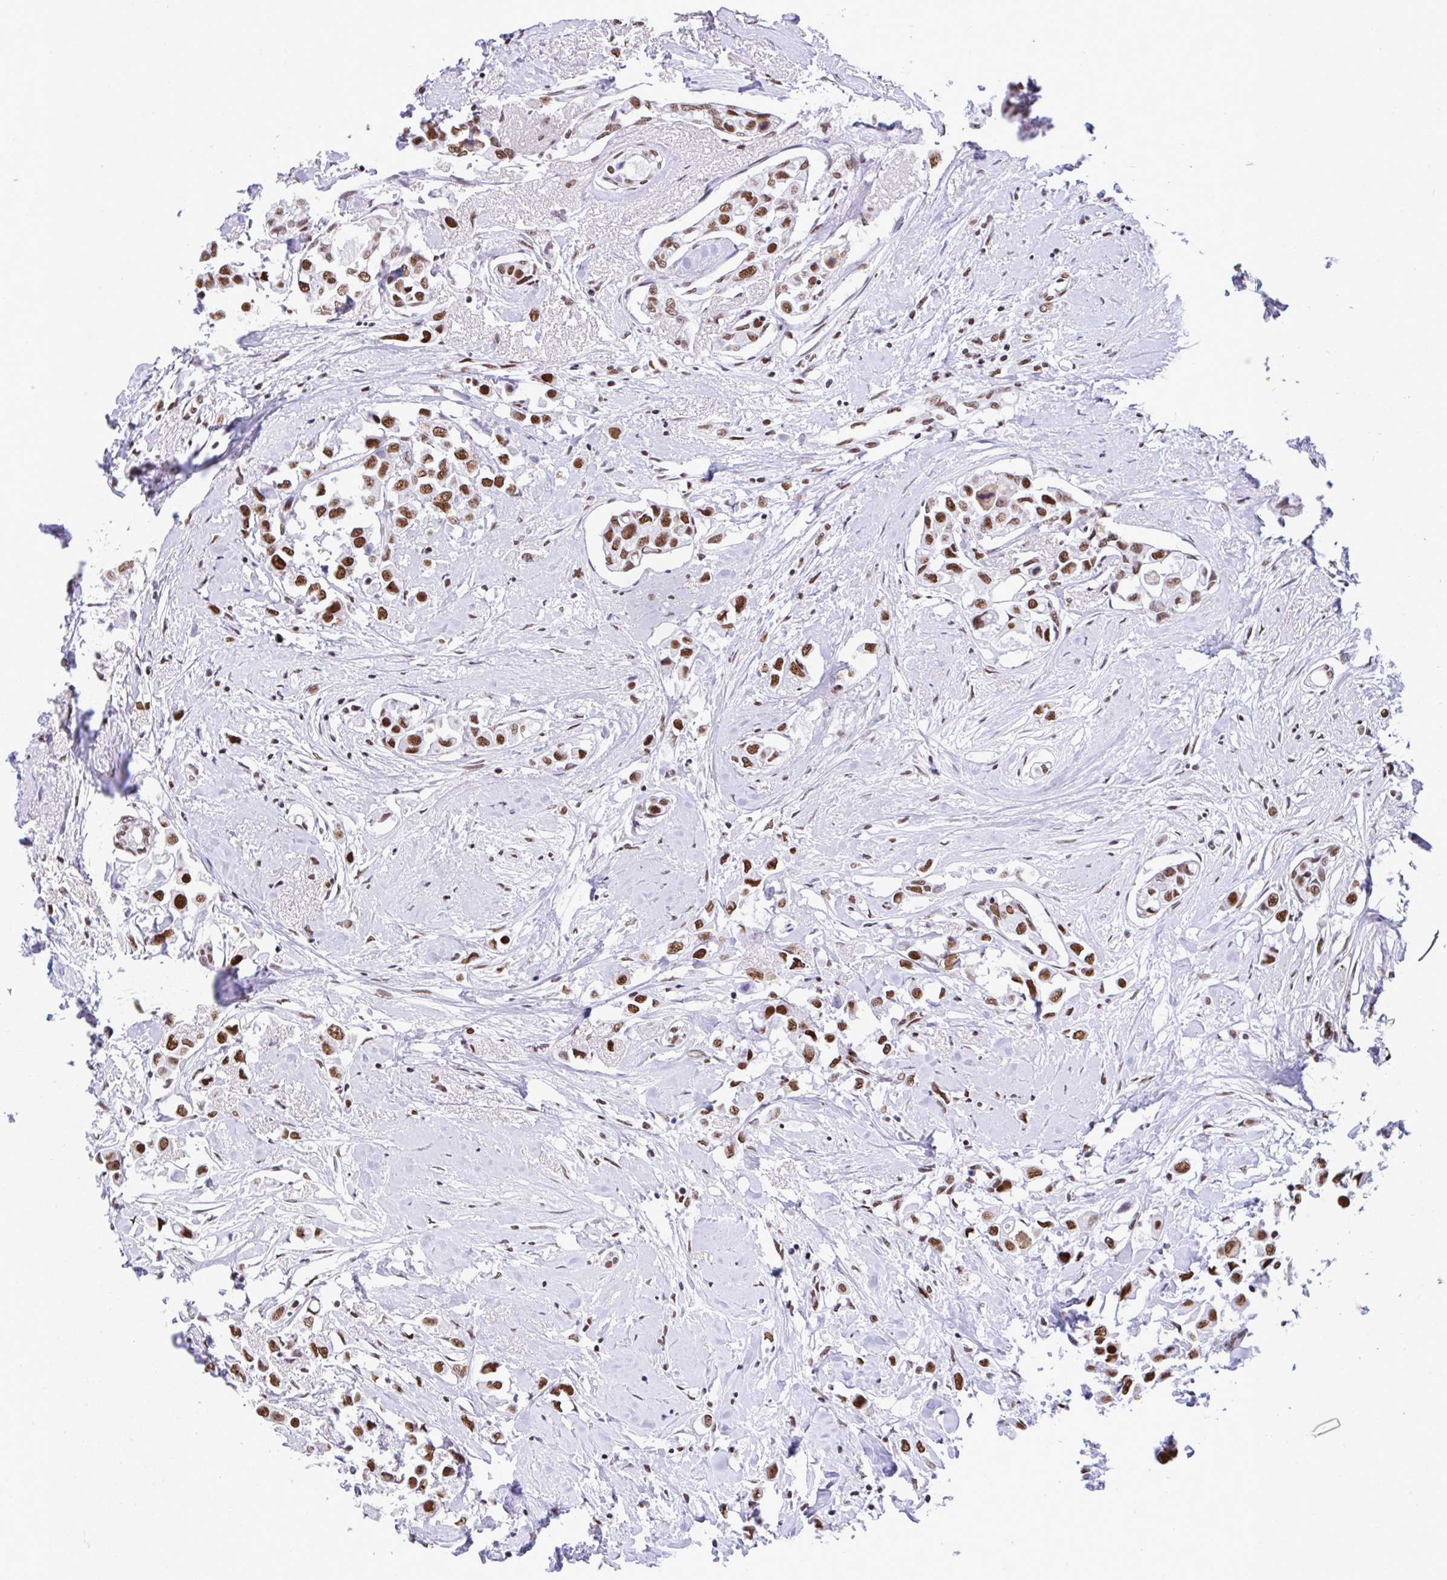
{"staining": {"intensity": "strong", "quantity": ">75%", "location": "nuclear"}, "tissue": "breast cancer", "cell_type": "Tumor cells", "image_type": "cancer", "snomed": [{"axis": "morphology", "description": "Duct carcinoma"}, {"axis": "topography", "description": "Breast"}], "caption": "Breast cancer tissue demonstrates strong nuclear expression in about >75% of tumor cells (DAB IHC, brown staining for protein, blue staining for nuclei).", "gene": "DDX52", "patient": {"sex": "female", "age": 61}}